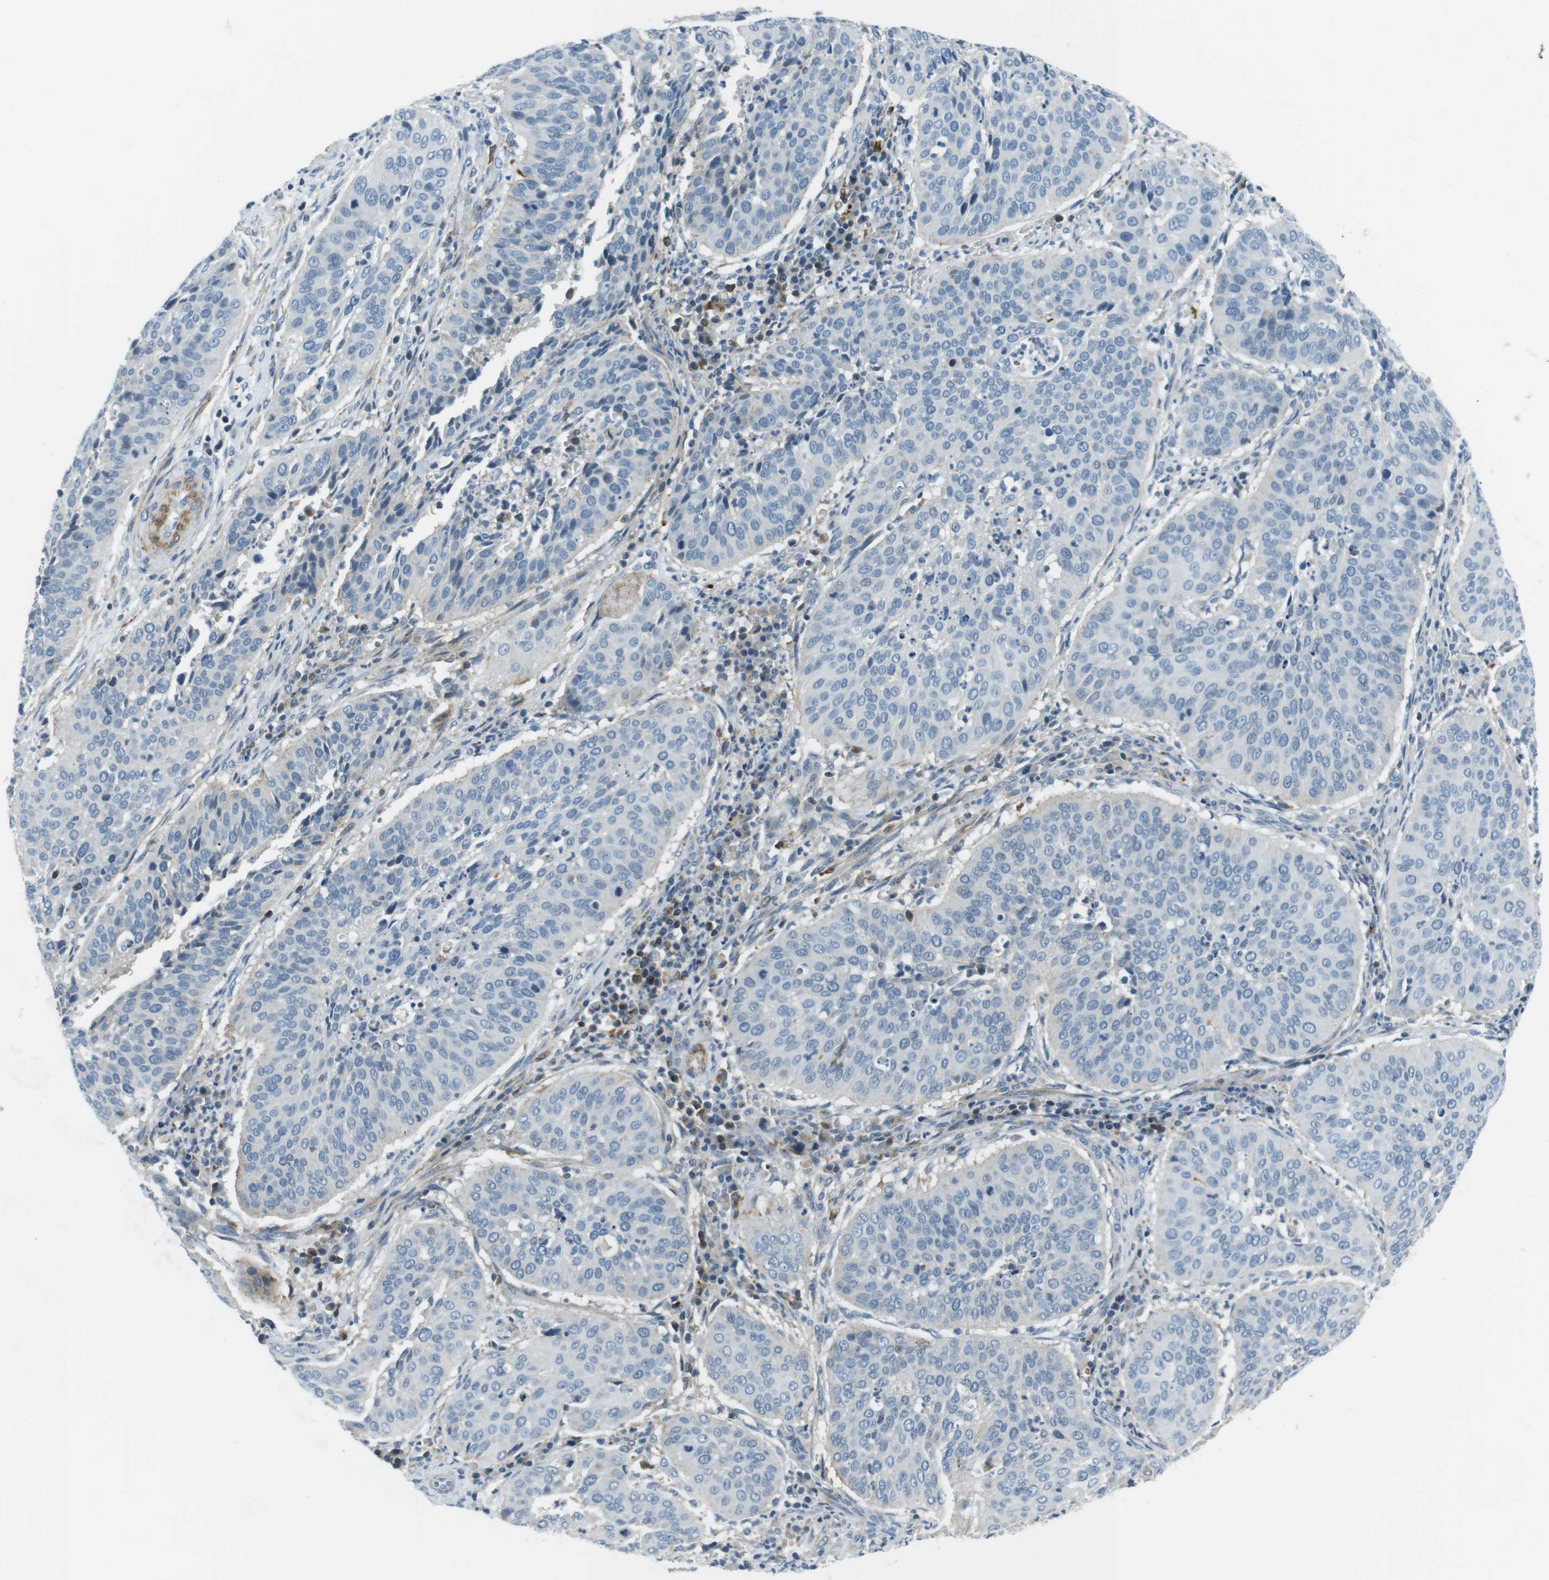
{"staining": {"intensity": "negative", "quantity": "none", "location": "none"}, "tissue": "cervical cancer", "cell_type": "Tumor cells", "image_type": "cancer", "snomed": [{"axis": "morphology", "description": "Normal tissue, NOS"}, {"axis": "morphology", "description": "Squamous cell carcinoma, NOS"}, {"axis": "topography", "description": "Cervix"}], "caption": "The photomicrograph shows no staining of tumor cells in cervical squamous cell carcinoma.", "gene": "ARVCF", "patient": {"sex": "female", "age": 39}}